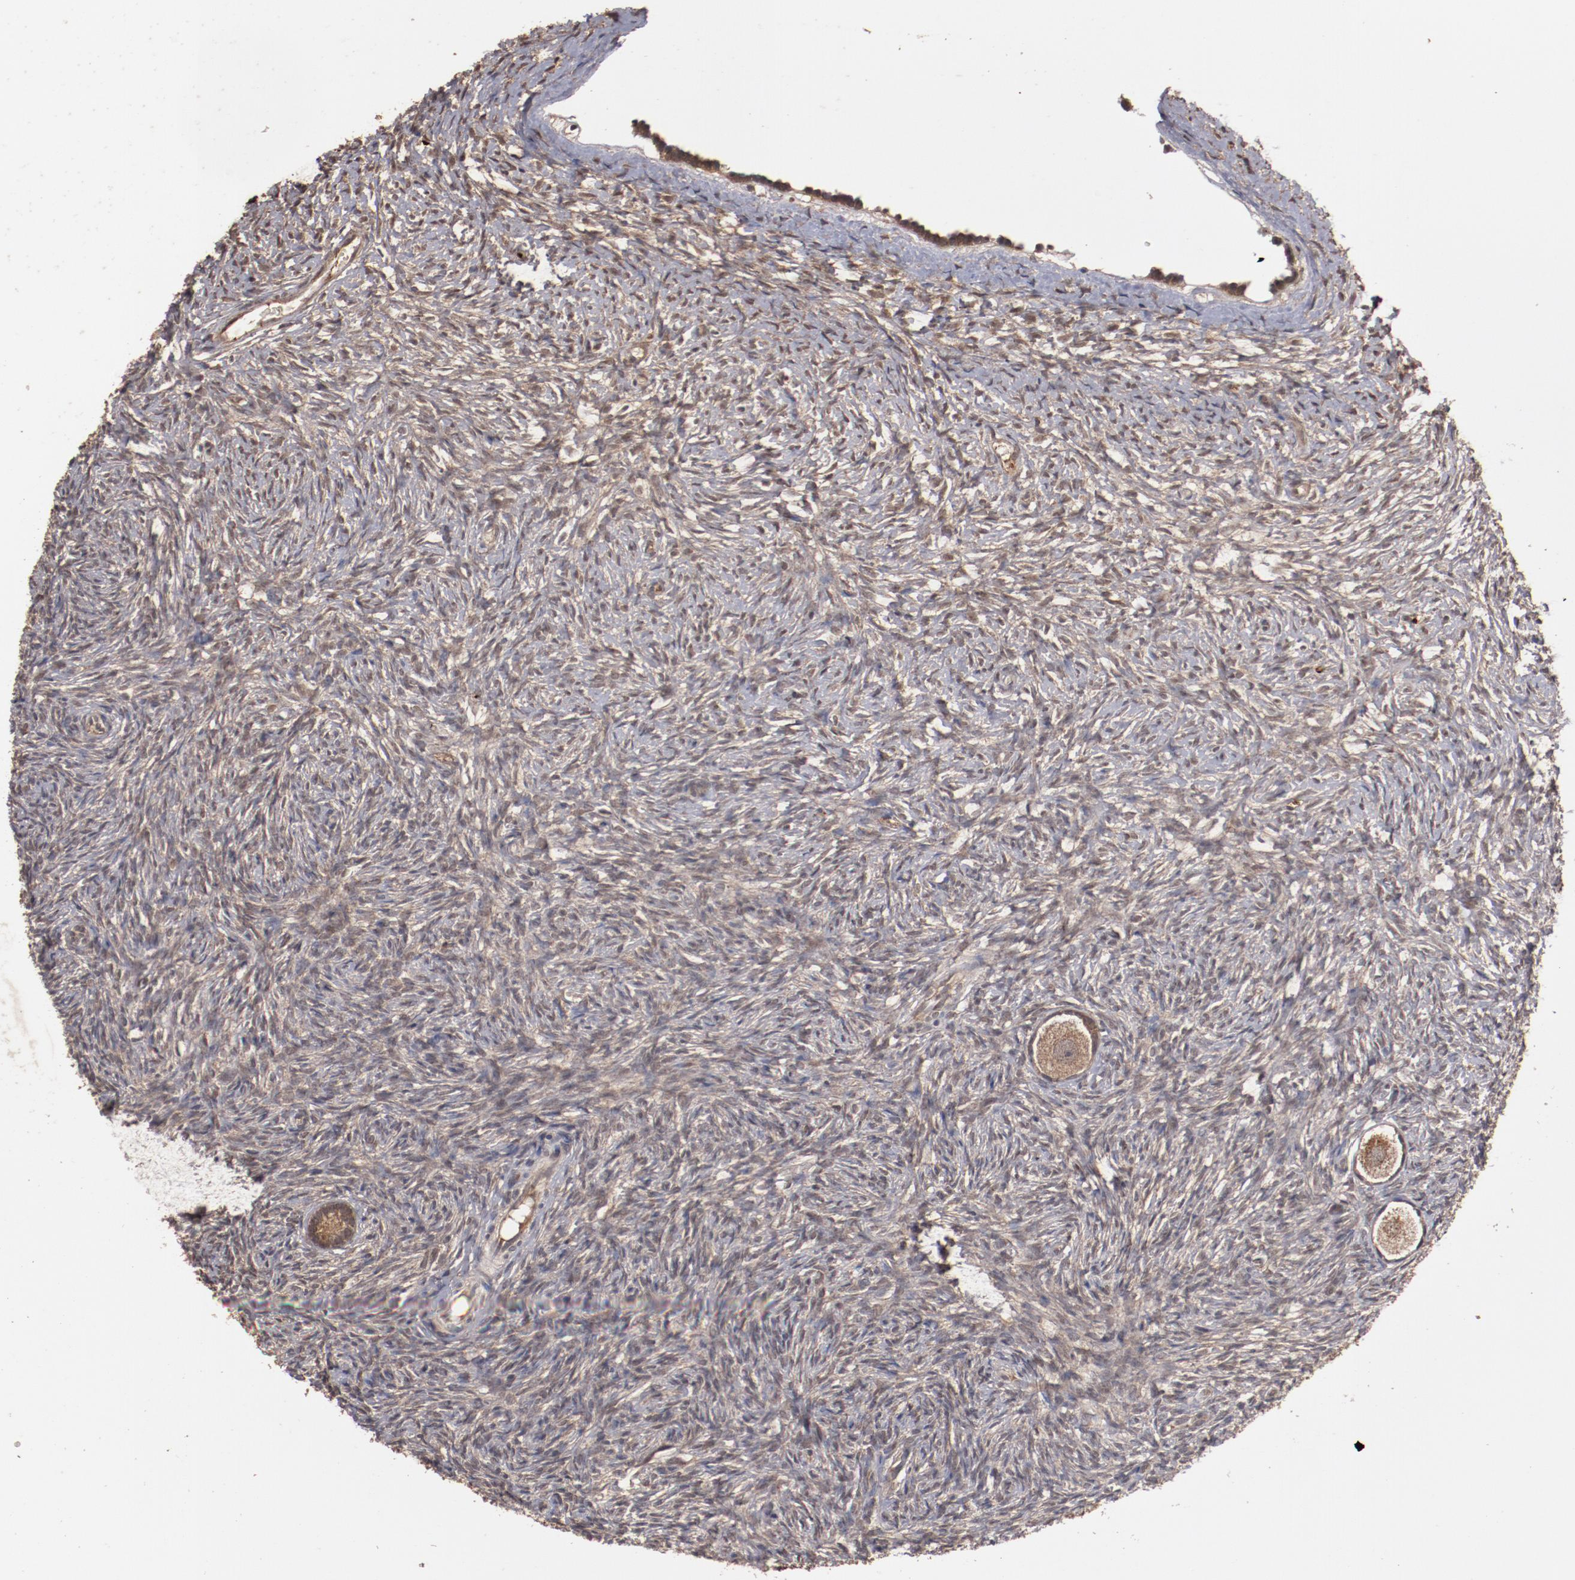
{"staining": {"intensity": "weak", "quantity": ">75%", "location": "cytoplasmic/membranous"}, "tissue": "ovary", "cell_type": "Follicle cells", "image_type": "normal", "snomed": [{"axis": "morphology", "description": "Normal tissue, NOS"}, {"axis": "topography", "description": "Ovary"}], "caption": "Normal ovary shows weak cytoplasmic/membranous staining in approximately >75% of follicle cells.", "gene": "TENM1", "patient": {"sex": "female", "age": 35}}